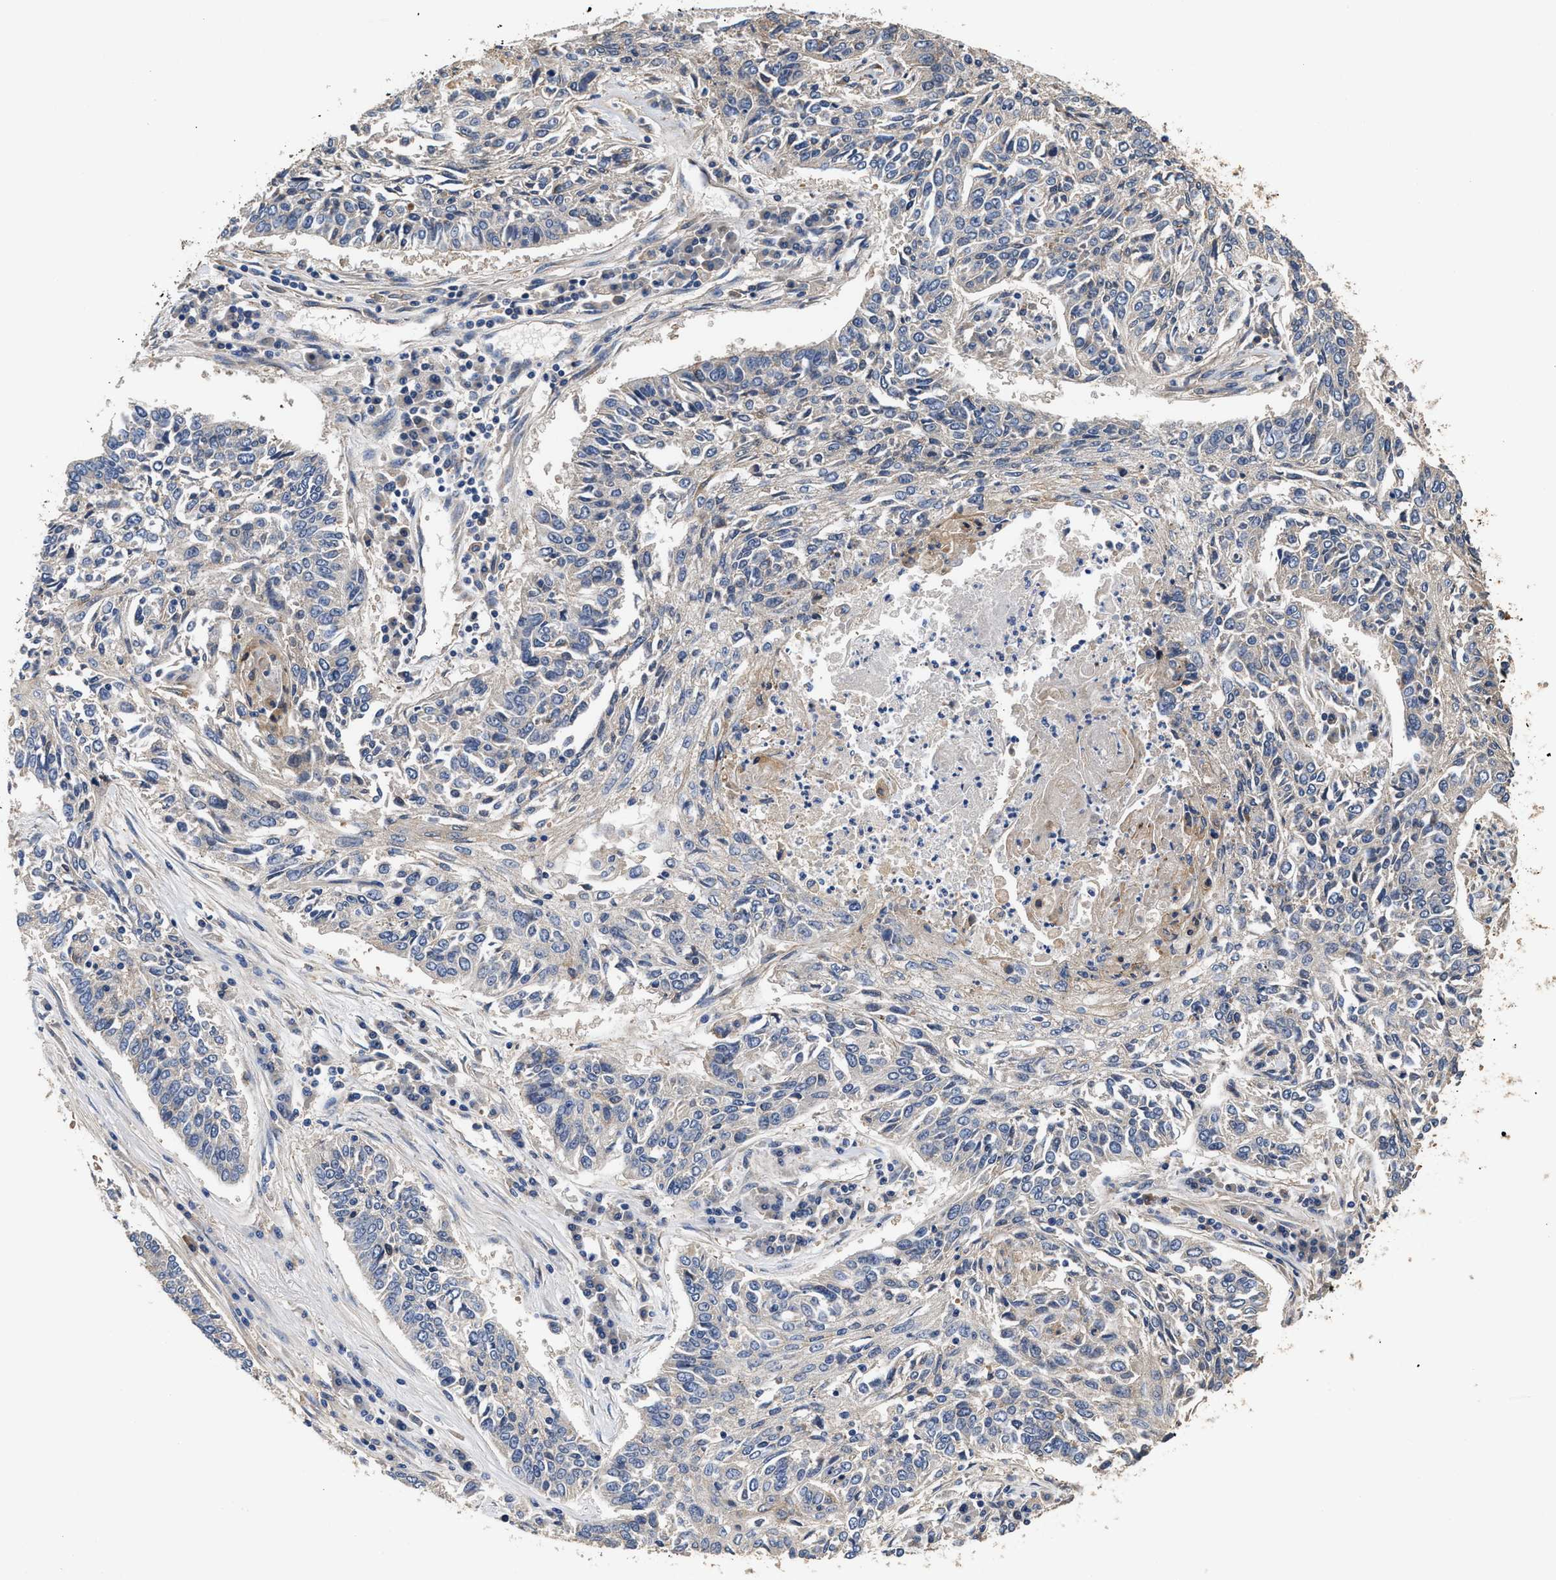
{"staining": {"intensity": "negative", "quantity": "none", "location": "none"}, "tissue": "lung cancer", "cell_type": "Tumor cells", "image_type": "cancer", "snomed": [{"axis": "morphology", "description": "Normal tissue, NOS"}, {"axis": "morphology", "description": "Squamous cell carcinoma, NOS"}, {"axis": "topography", "description": "Cartilage tissue"}, {"axis": "topography", "description": "Bronchus"}, {"axis": "topography", "description": "Lung"}], "caption": "Immunohistochemistry (IHC) micrograph of neoplastic tissue: human squamous cell carcinoma (lung) stained with DAB (3,3'-diaminobenzidine) shows no significant protein staining in tumor cells.", "gene": "KLB", "patient": {"sex": "female", "age": 49}}